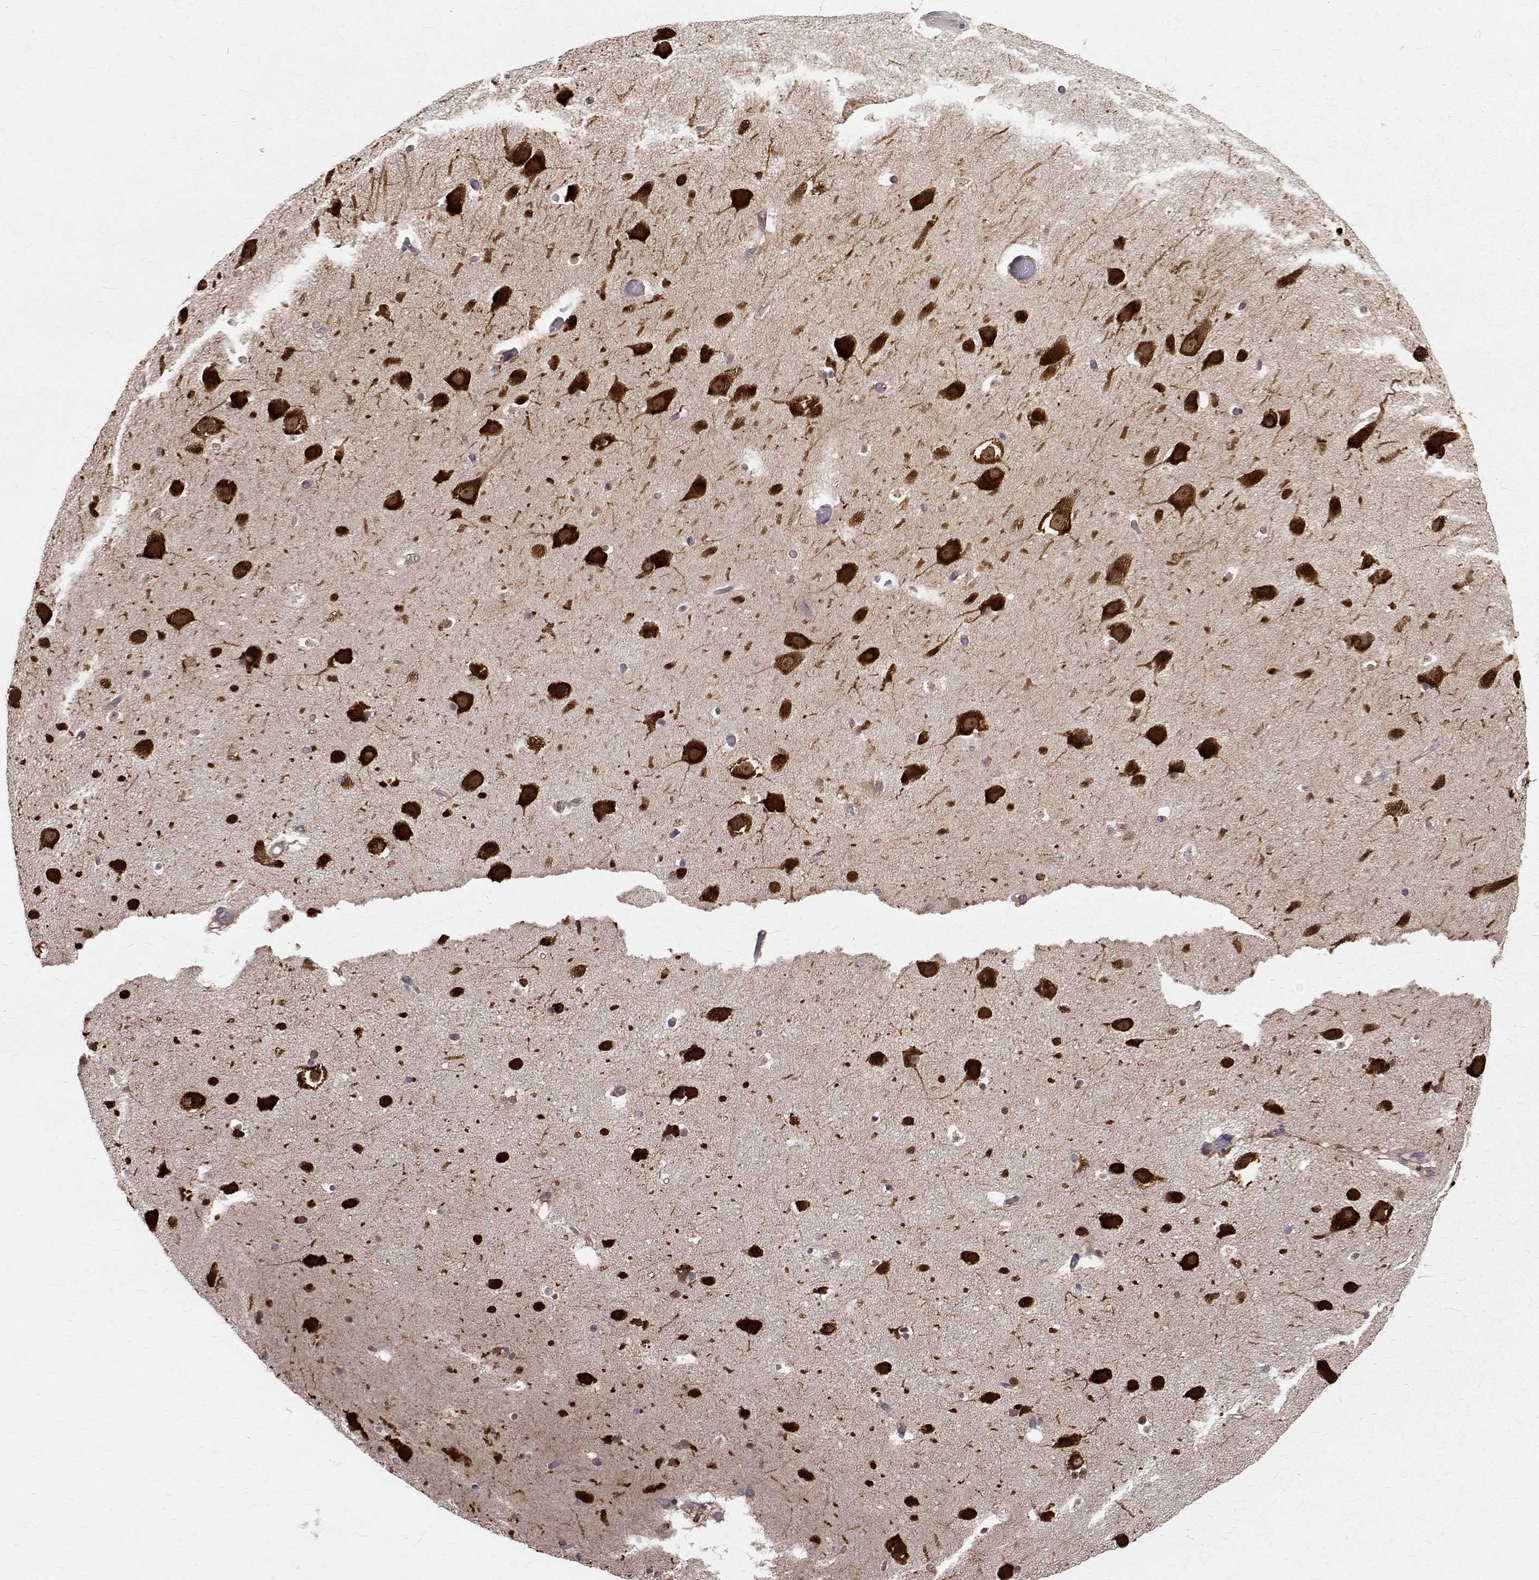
{"staining": {"intensity": "strong", "quantity": "25%-75%", "location": "cytoplasmic/membranous"}, "tissue": "hippocampus", "cell_type": "Glial cells", "image_type": "normal", "snomed": [{"axis": "morphology", "description": "Normal tissue, NOS"}, {"axis": "topography", "description": "Hippocampus"}], "caption": "Strong cytoplasmic/membranous protein staining is seen in about 25%-75% of glial cells in hippocampus. Using DAB (3,3'-diaminobenzidine) (brown) and hematoxylin (blue) stains, captured at high magnification using brightfield microscopy.", "gene": "FARSB", "patient": {"sex": "male", "age": 26}}